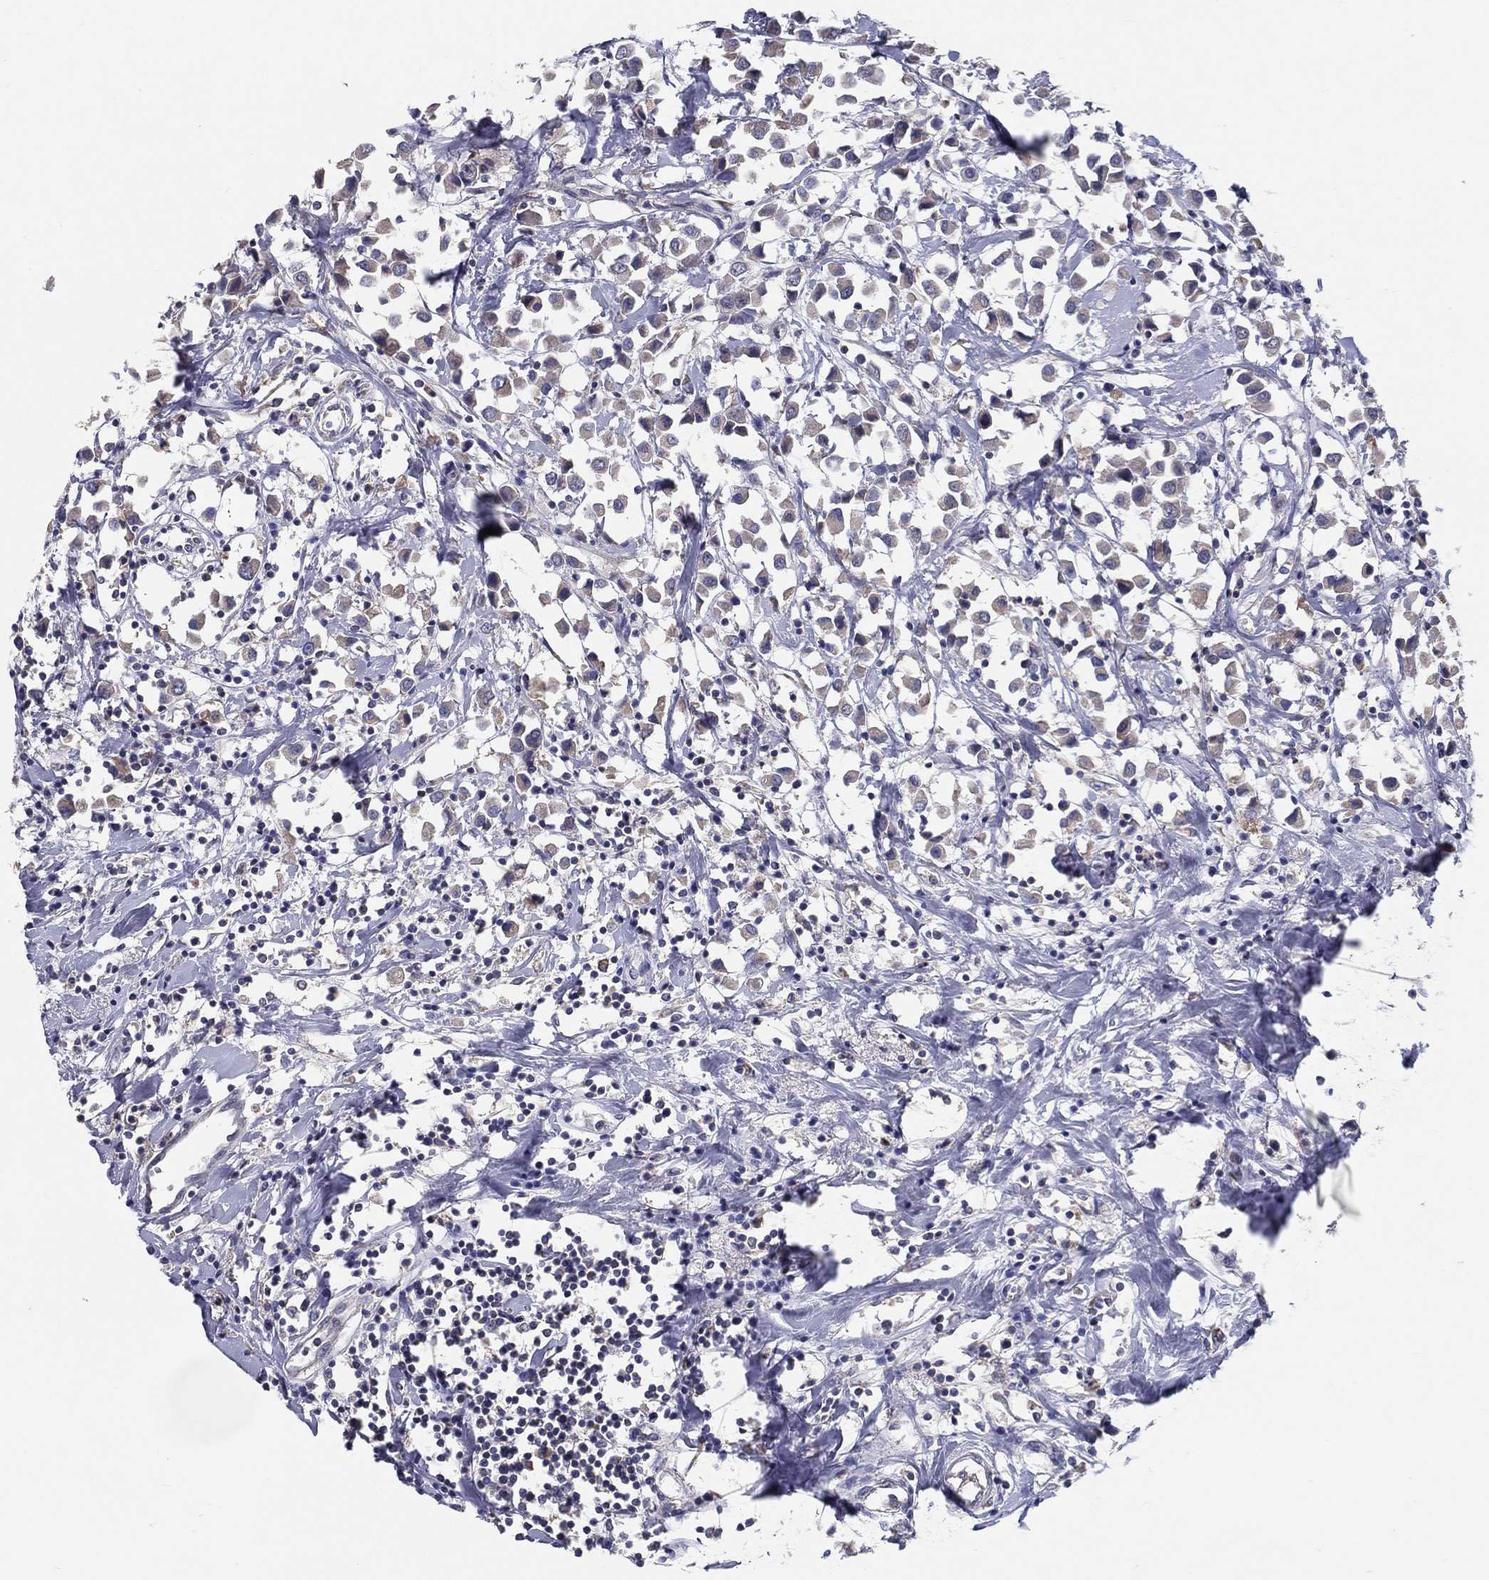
{"staining": {"intensity": "weak", "quantity": "25%-75%", "location": "cytoplasmic/membranous"}, "tissue": "breast cancer", "cell_type": "Tumor cells", "image_type": "cancer", "snomed": [{"axis": "morphology", "description": "Duct carcinoma"}, {"axis": "topography", "description": "Breast"}], "caption": "The immunohistochemical stain labels weak cytoplasmic/membranous expression in tumor cells of infiltrating ductal carcinoma (breast) tissue. The protein of interest is shown in brown color, while the nuclei are stained blue.", "gene": "PCSK1", "patient": {"sex": "female", "age": 61}}